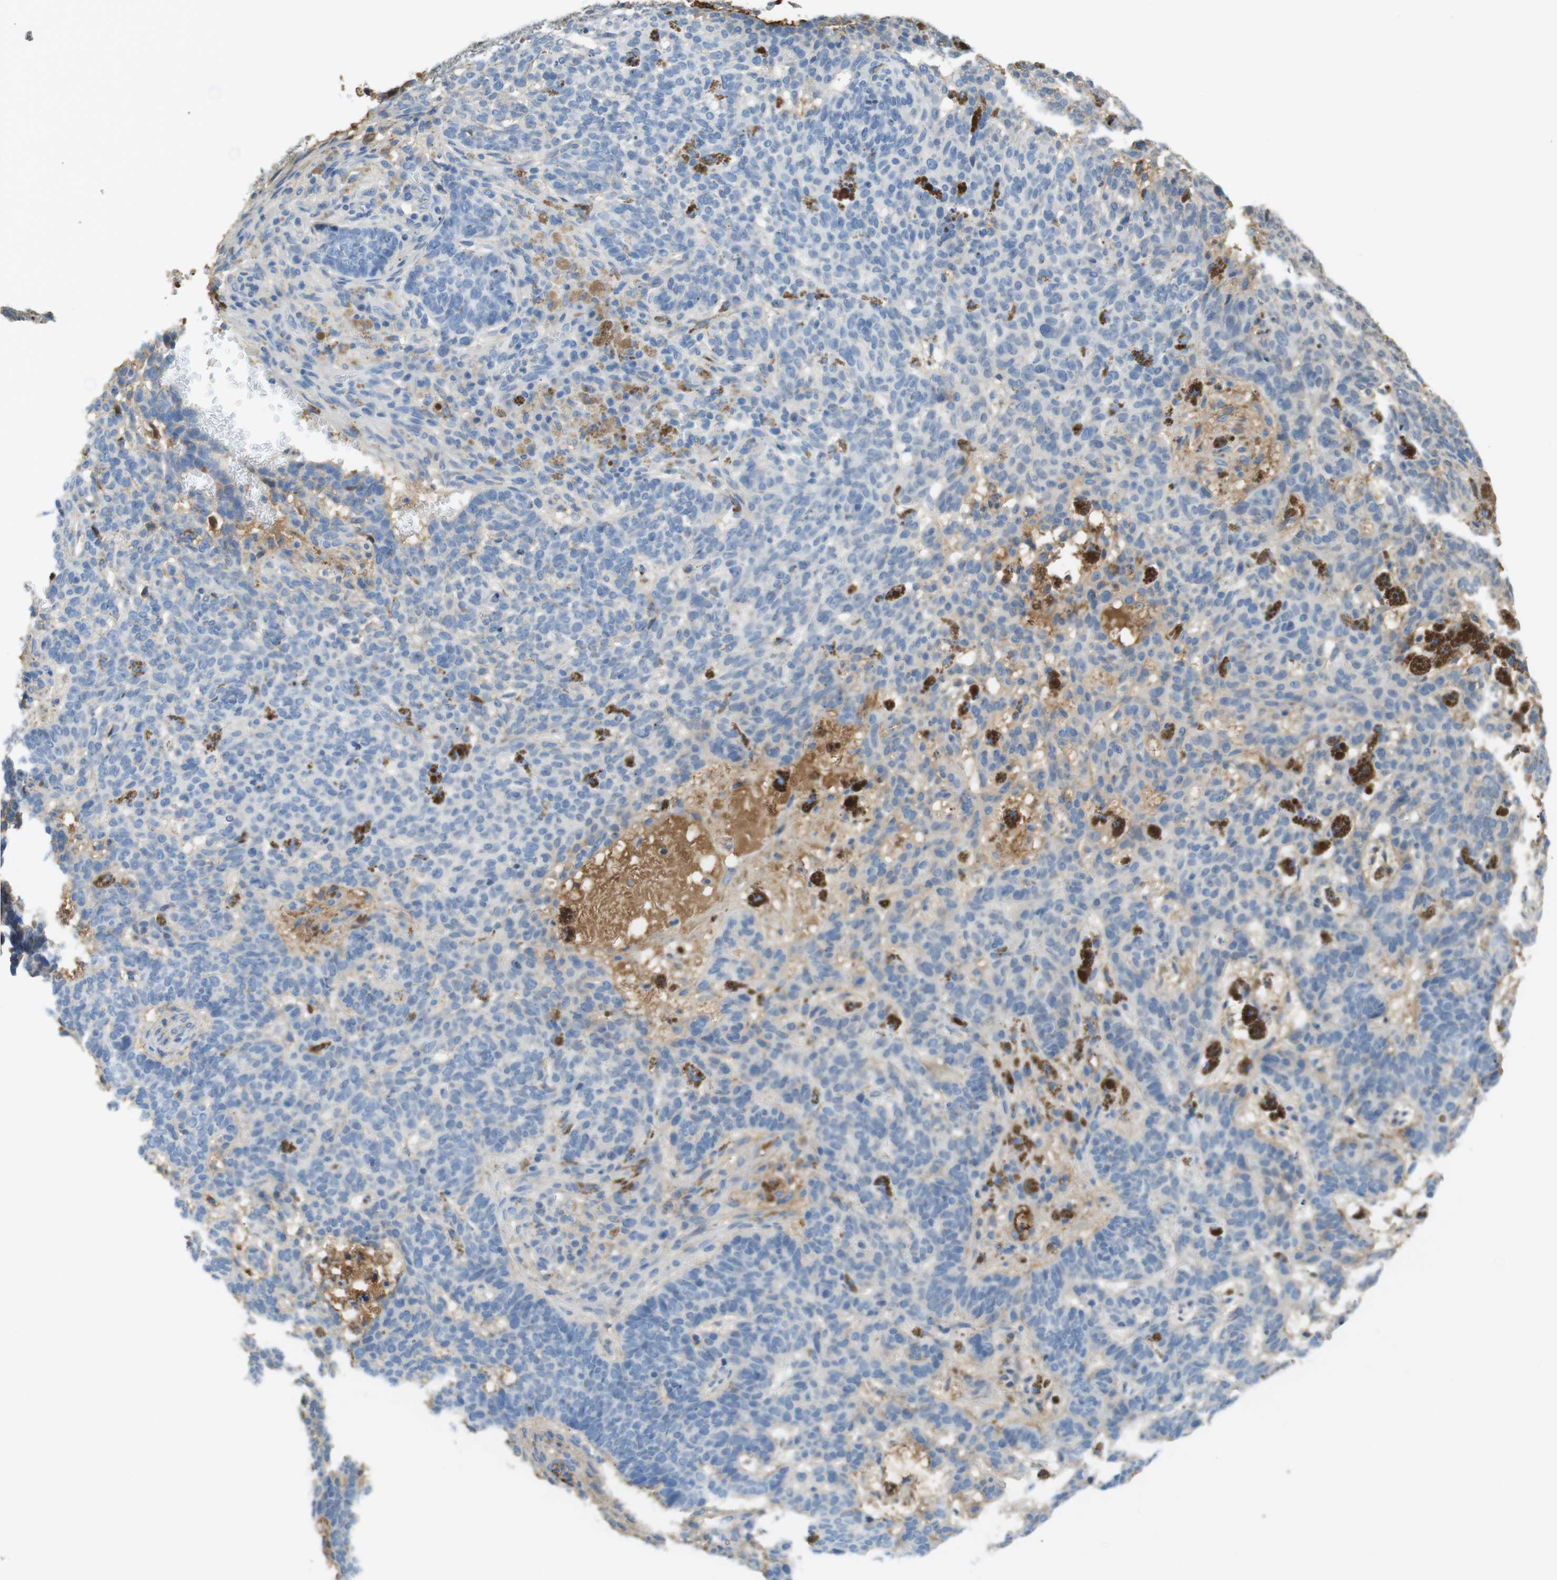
{"staining": {"intensity": "negative", "quantity": "none", "location": "none"}, "tissue": "skin cancer", "cell_type": "Tumor cells", "image_type": "cancer", "snomed": [{"axis": "morphology", "description": "Basal cell carcinoma"}, {"axis": "topography", "description": "Skin"}], "caption": "High power microscopy micrograph of an IHC micrograph of skin cancer, revealing no significant expression in tumor cells. (Stains: DAB IHC with hematoxylin counter stain, Microscopy: brightfield microscopy at high magnification).", "gene": "LTBP4", "patient": {"sex": "male", "age": 85}}